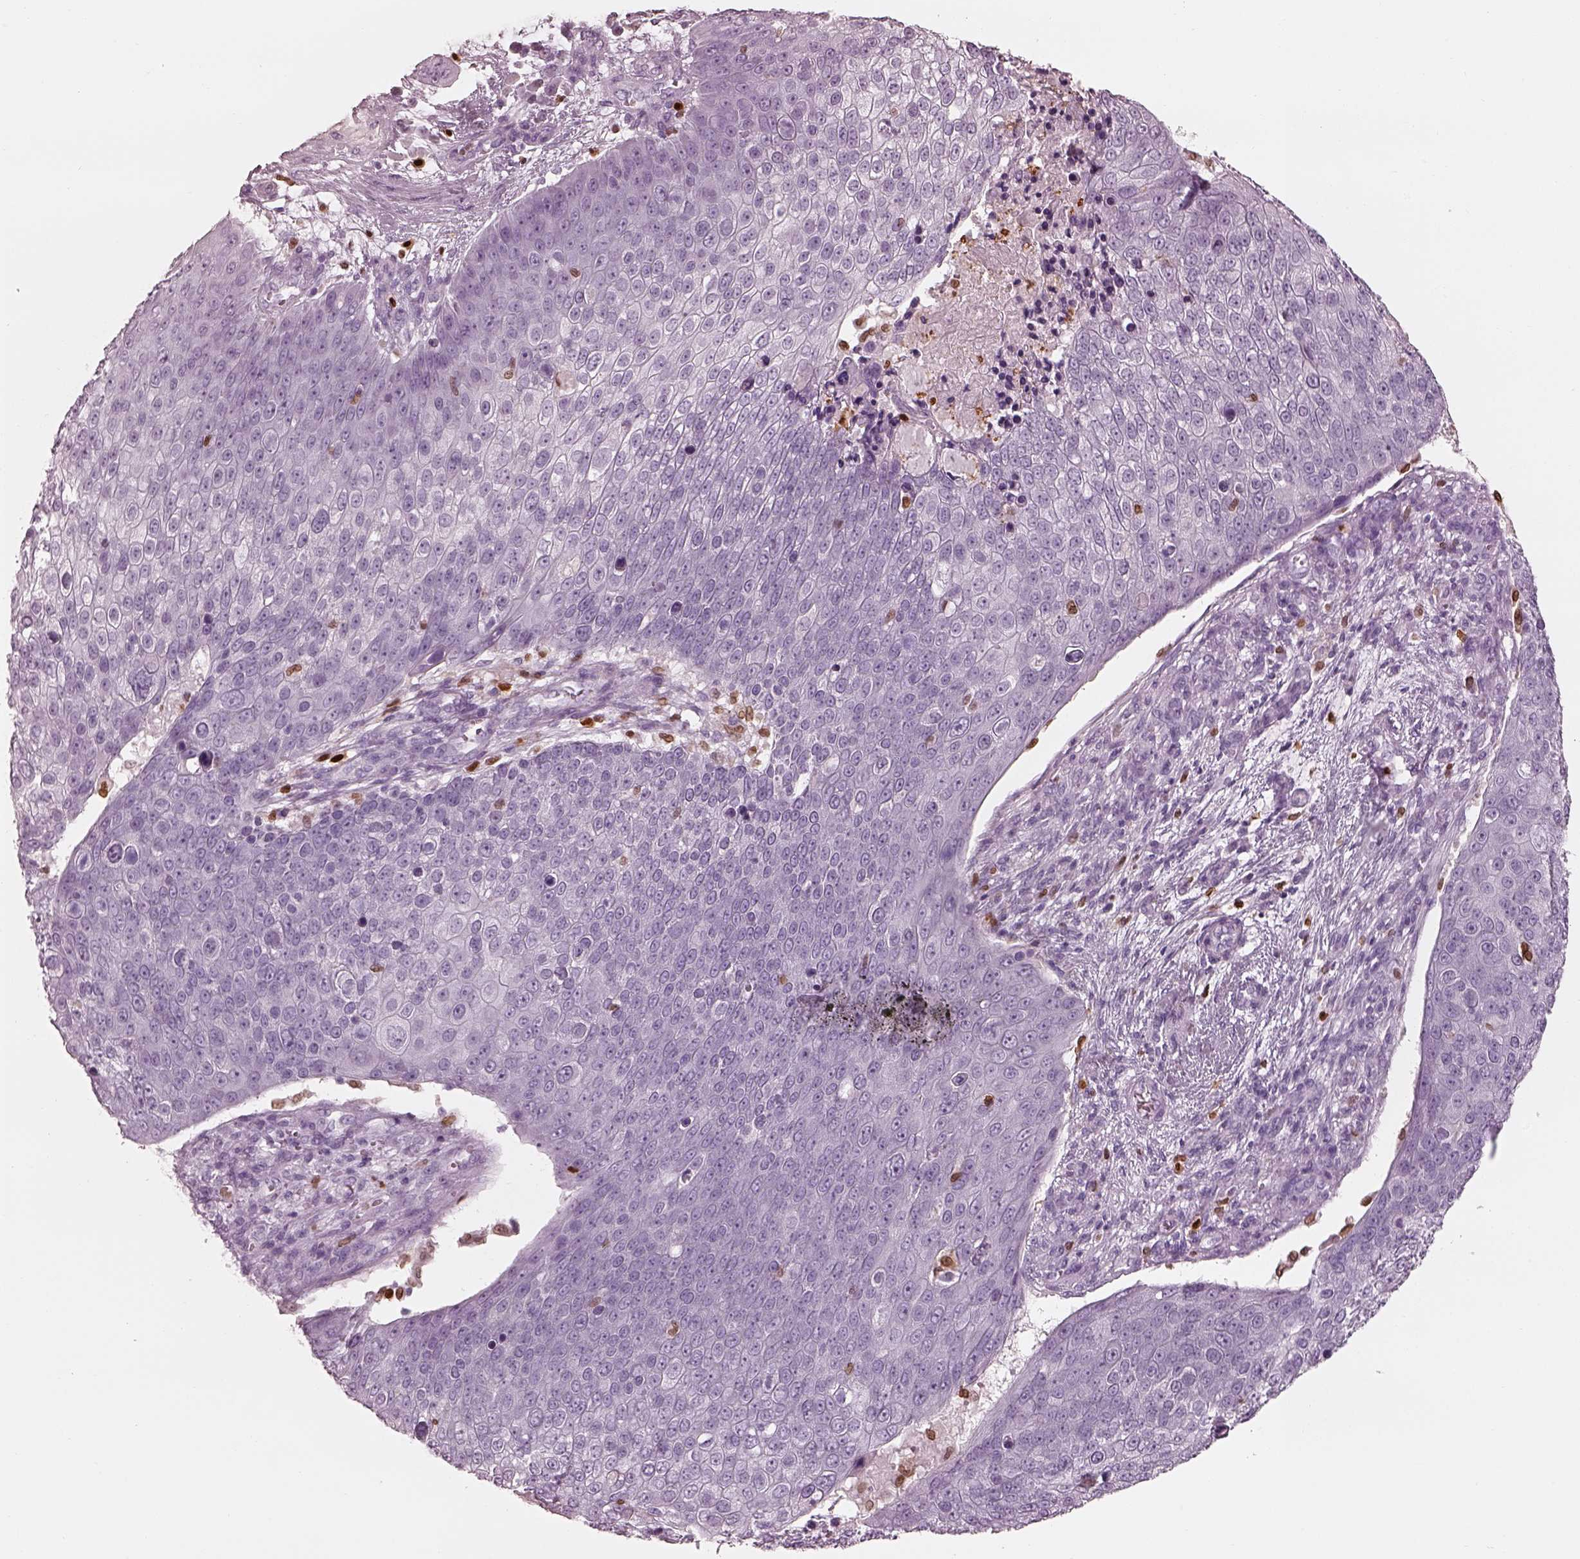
{"staining": {"intensity": "negative", "quantity": "none", "location": "none"}, "tissue": "skin cancer", "cell_type": "Tumor cells", "image_type": "cancer", "snomed": [{"axis": "morphology", "description": "Squamous cell carcinoma, NOS"}, {"axis": "topography", "description": "Skin"}], "caption": "An immunohistochemistry (IHC) histopathology image of skin cancer (squamous cell carcinoma) is shown. There is no staining in tumor cells of skin cancer (squamous cell carcinoma).", "gene": "ALOX5", "patient": {"sex": "male", "age": 71}}